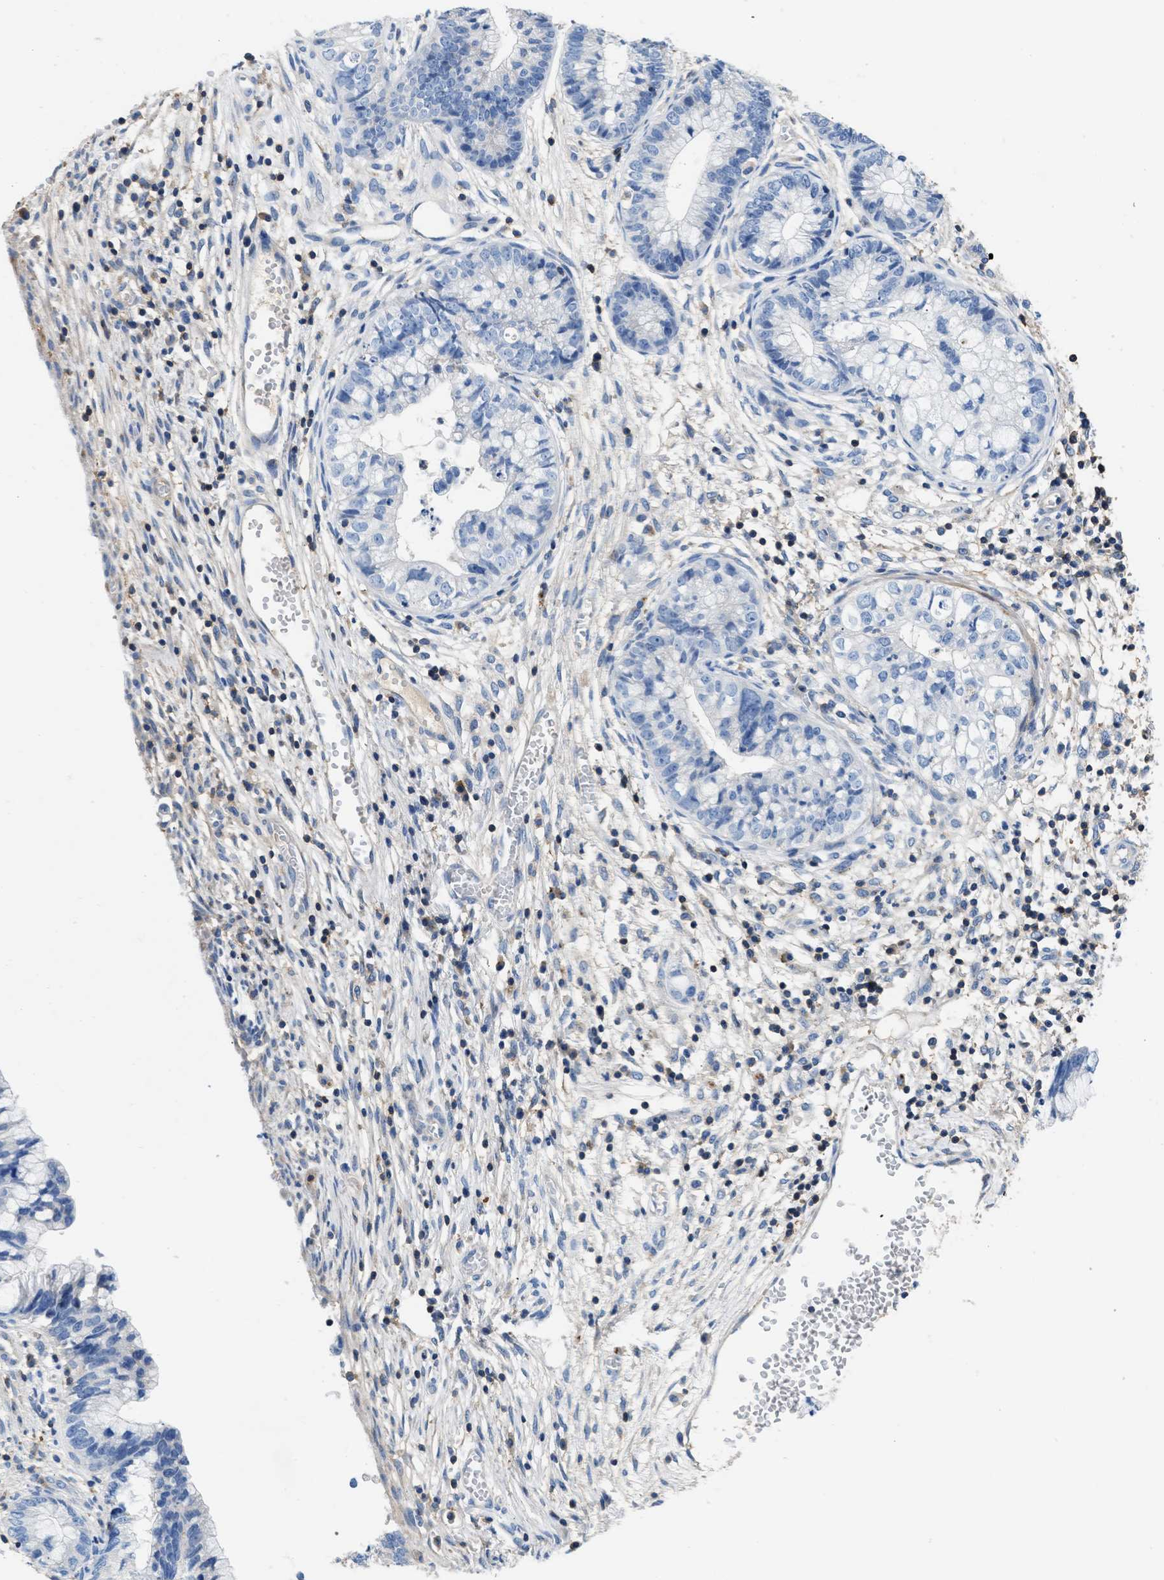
{"staining": {"intensity": "negative", "quantity": "none", "location": "none"}, "tissue": "cervical cancer", "cell_type": "Tumor cells", "image_type": "cancer", "snomed": [{"axis": "morphology", "description": "Adenocarcinoma, NOS"}, {"axis": "topography", "description": "Cervix"}], "caption": "A histopathology image of human cervical cancer (adenocarcinoma) is negative for staining in tumor cells.", "gene": "KCNQ4", "patient": {"sex": "female", "age": 44}}